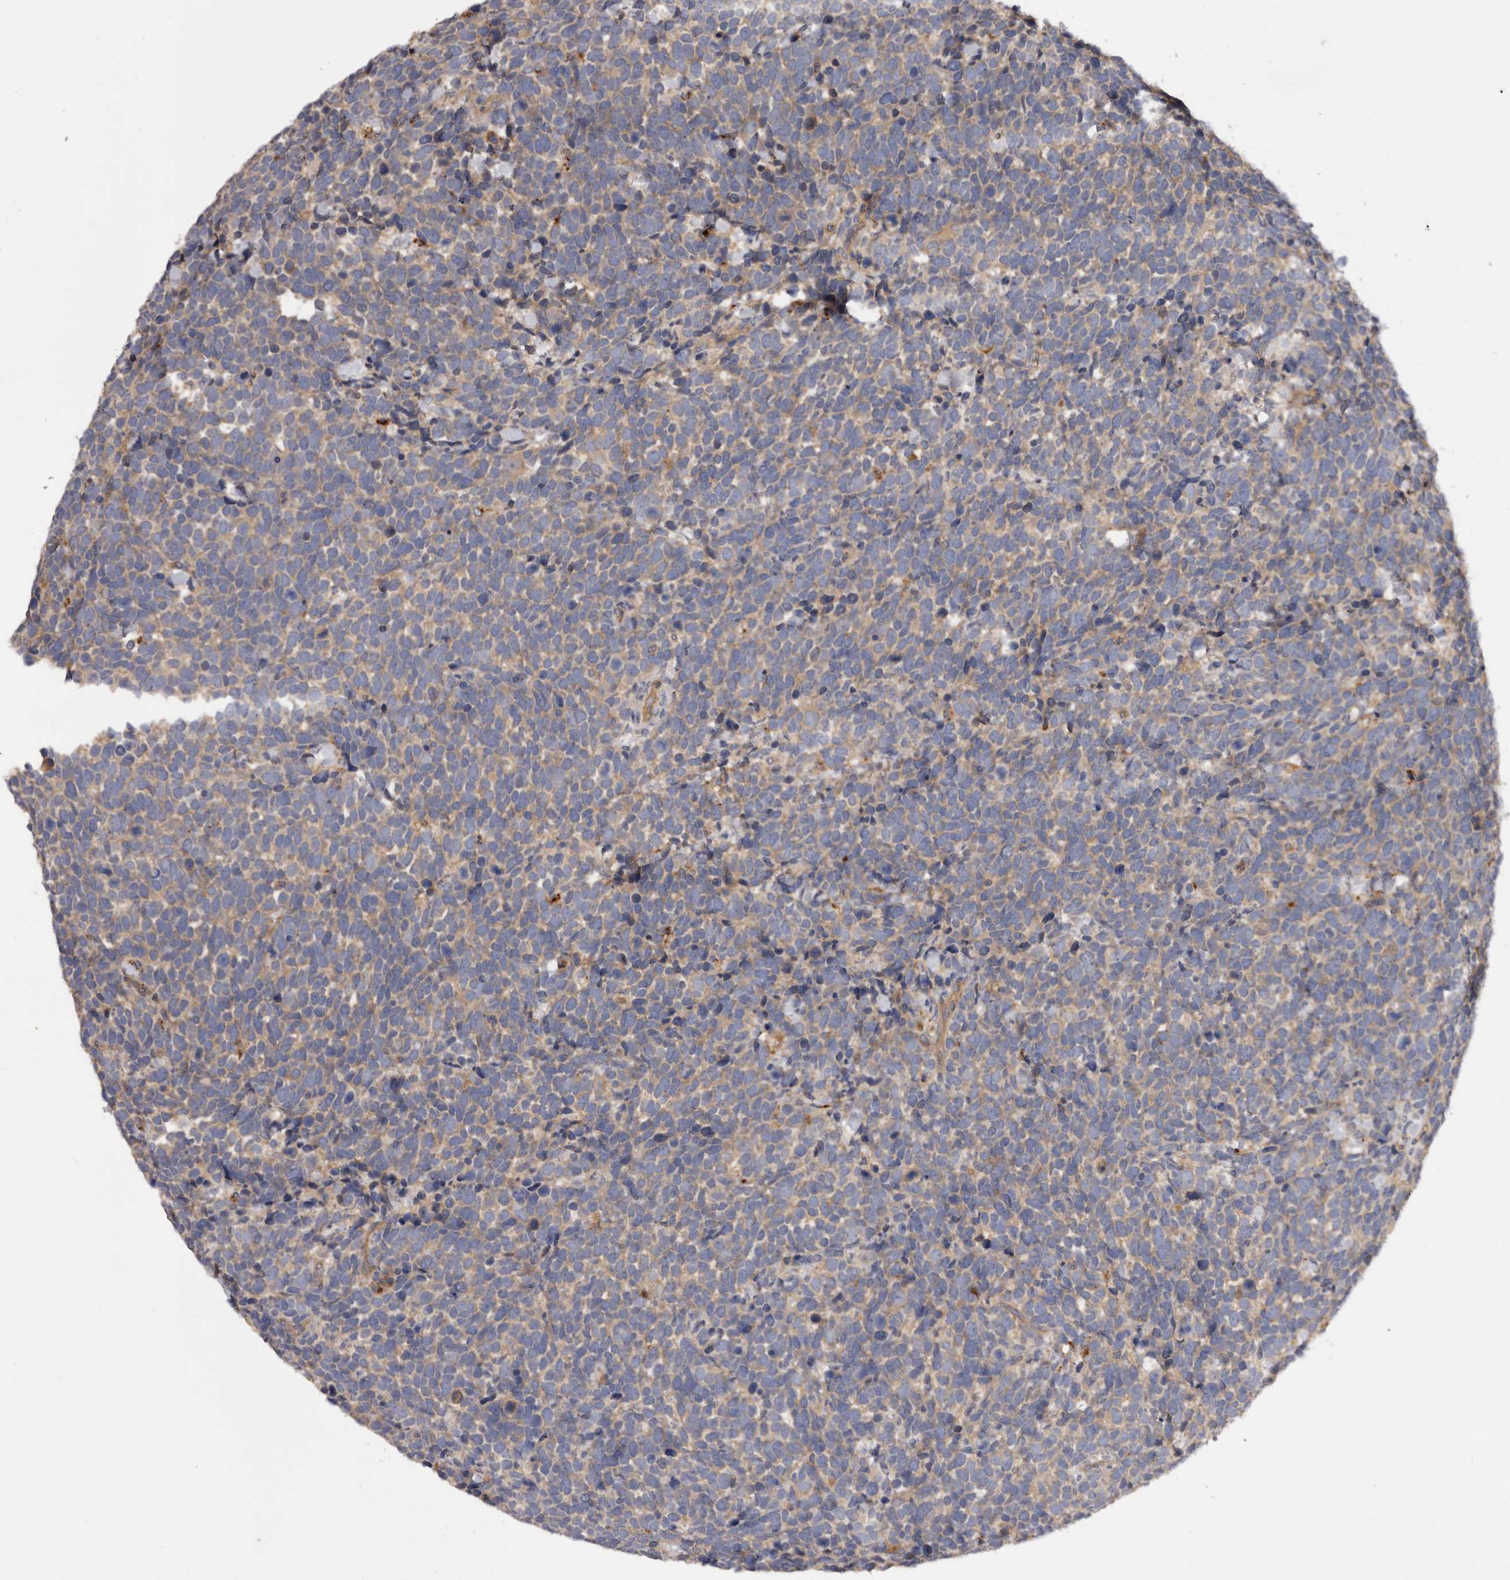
{"staining": {"intensity": "weak", "quantity": ">75%", "location": "cytoplasmic/membranous"}, "tissue": "urothelial cancer", "cell_type": "Tumor cells", "image_type": "cancer", "snomed": [{"axis": "morphology", "description": "Urothelial carcinoma, High grade"}, {"axis": "topography", "description": "Urinary bladder"}], "caption": "Immunohistochemistry of urothelial carcinoma (high-grade) displays low levels of weak cytoplasmic/membranous positivity in about >75% of tumor cells.", "gene": "INKA2", "patient": {"sex": "female", "age": 82}}